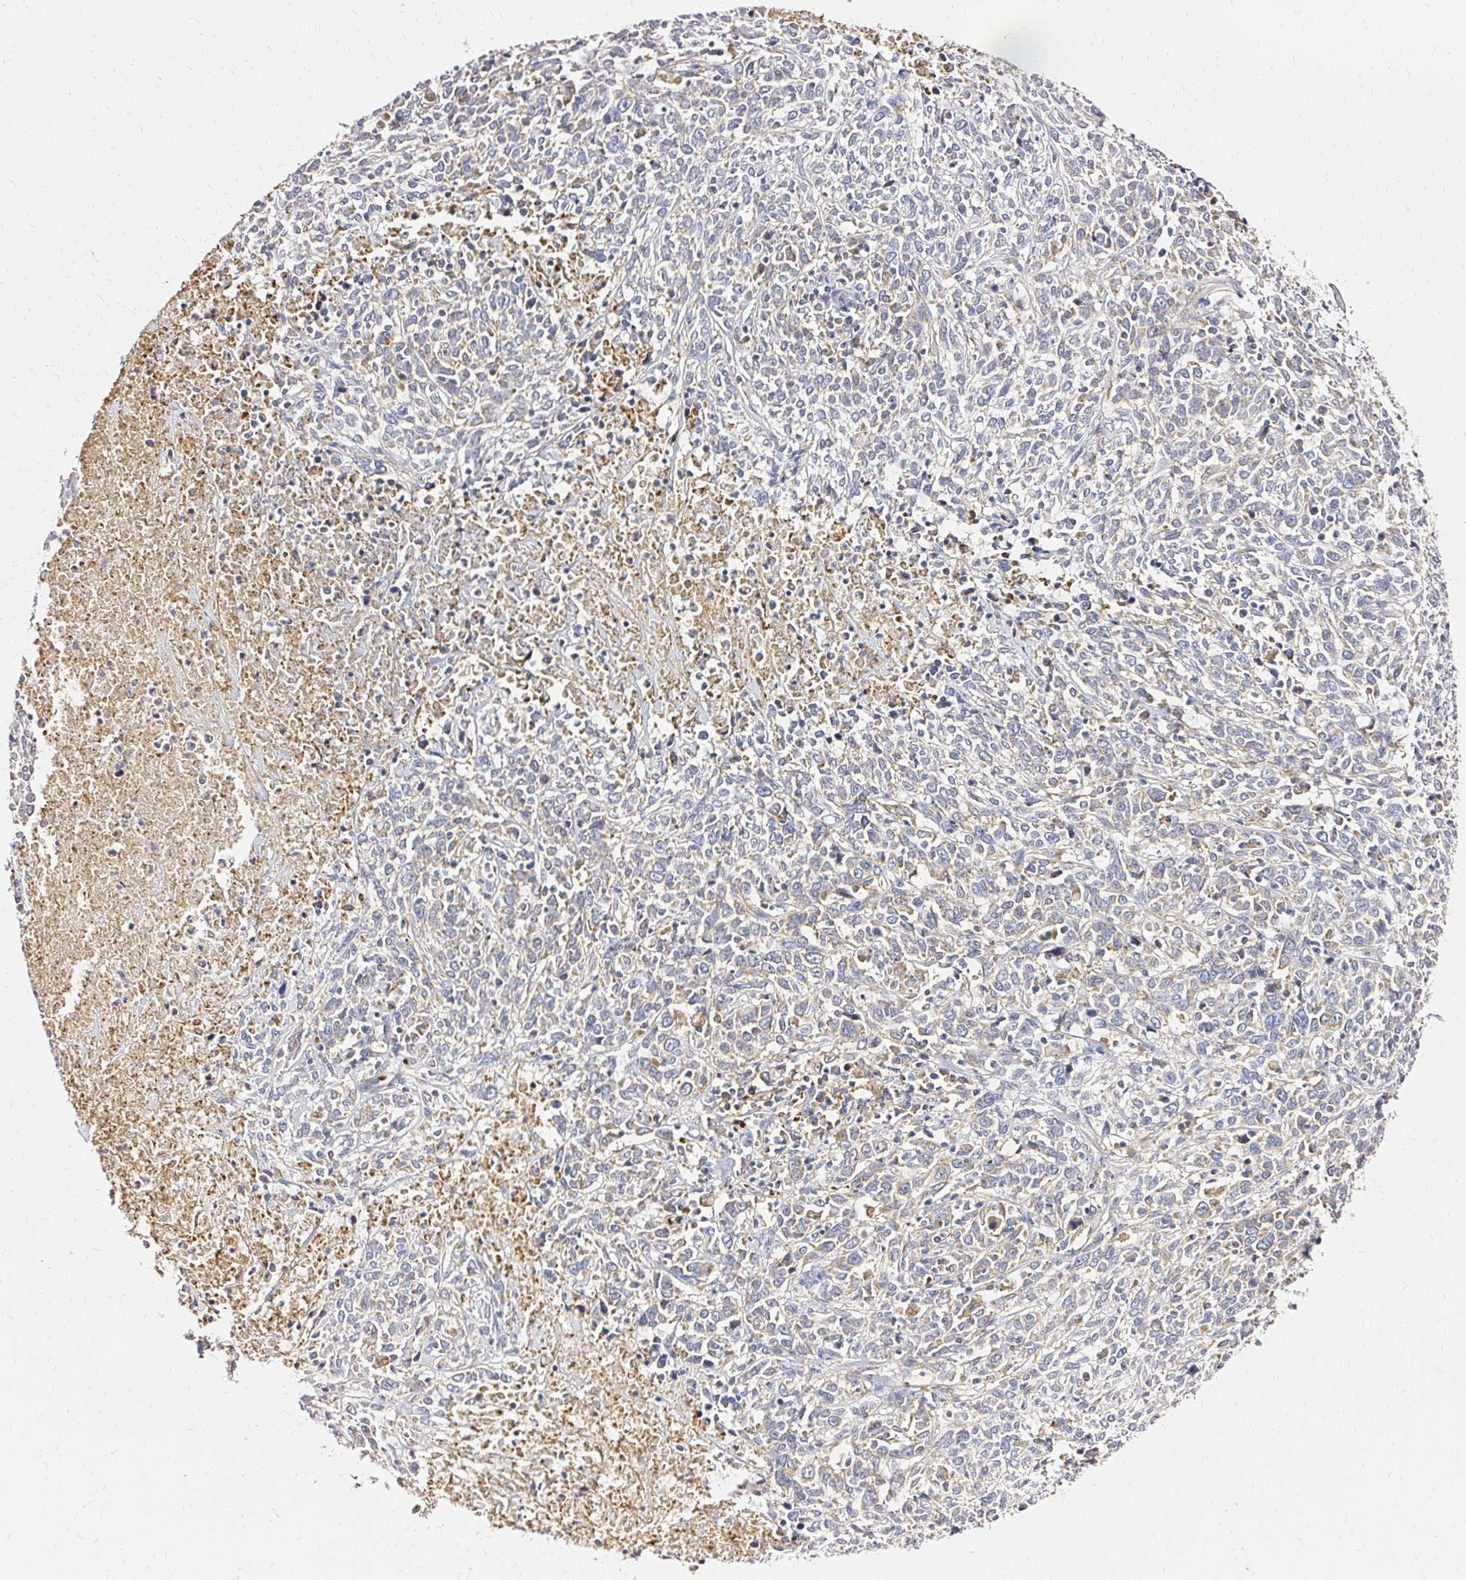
{"staining": {"intensity": "weak", "quantity": "25%-75%", "location": "cytoplasmic/membranous"}, "tissue": "cervical cancer", "cell_type": "Tumor cells", "image_type": "cancer", "snomed": [{"axis": "morphology", "description": "Squamous cell carcinoma, NOS"}, {"axis": "topography", "description": "Cervix"}], "caption": "Tumor cells reveal low levels of weak cytoplasmic/membranous expression in about 25%-75% of cells in human cervical cancer. Immunohistochemistry (ihc) stains the protein in brown and the nuclei are stained blue.", "gene": "MRPL13", "patient": {"sex": "female", "age": 46}}